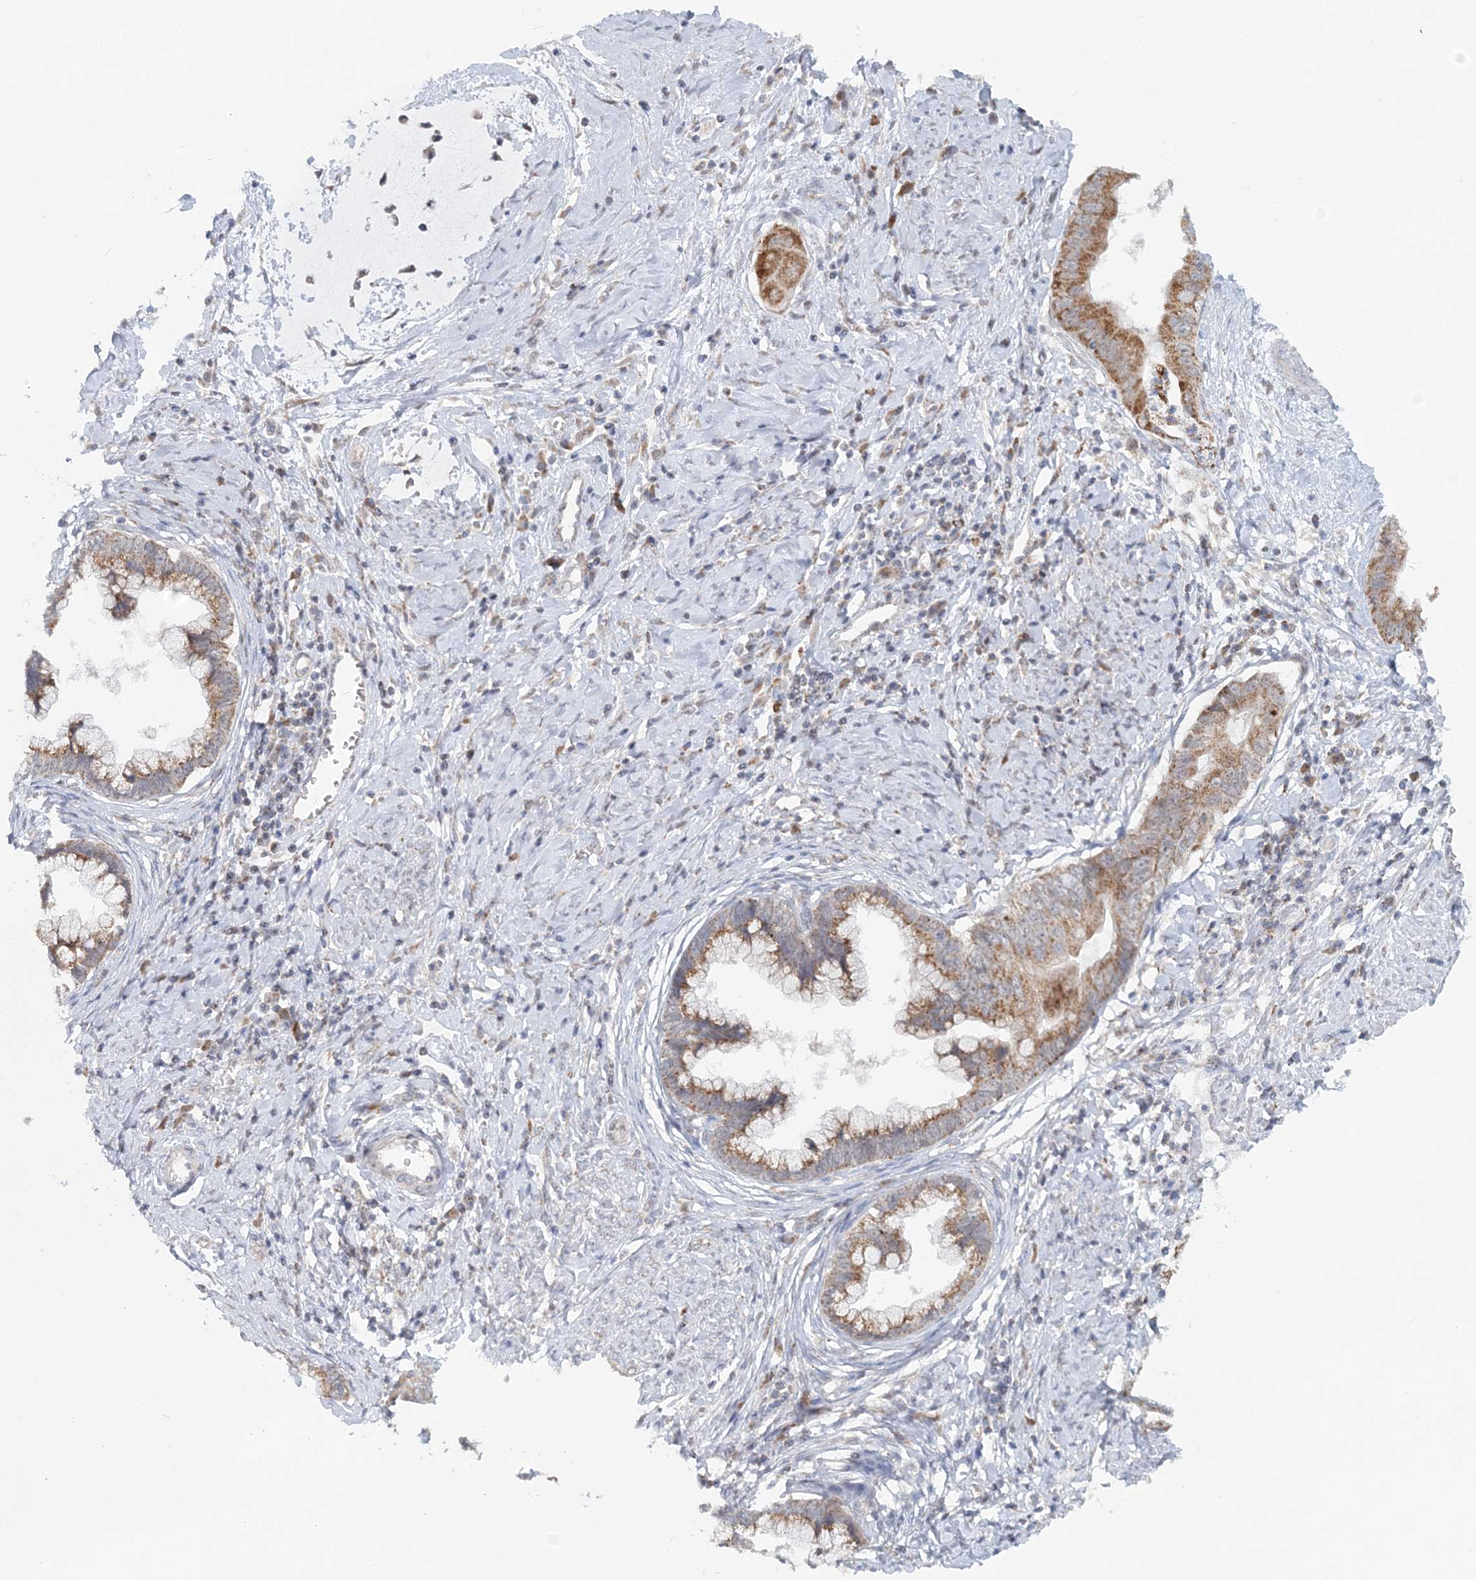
{"staining": {"intensity": "moderate", "quantity": ">75%", "location": "cytoplasmic/membranous"}, "tissue": "cervical cancer", "cell_type": "Tumor cells", "image_type": "cancer", "snomed": [{"axis": "morphology", "description": "Adenocarcinoma, NOS"}, {"axis": "topography", "description": "Cervix"}], "caption": "The histopathology image exhibits staining of cervical adenocarcinoma, revealing moderate cytoplasmic/membranous protein staining (brown color) within tumor cells.", "gene": "RNF150", "patient": {"sex": "female", "age": 44}}